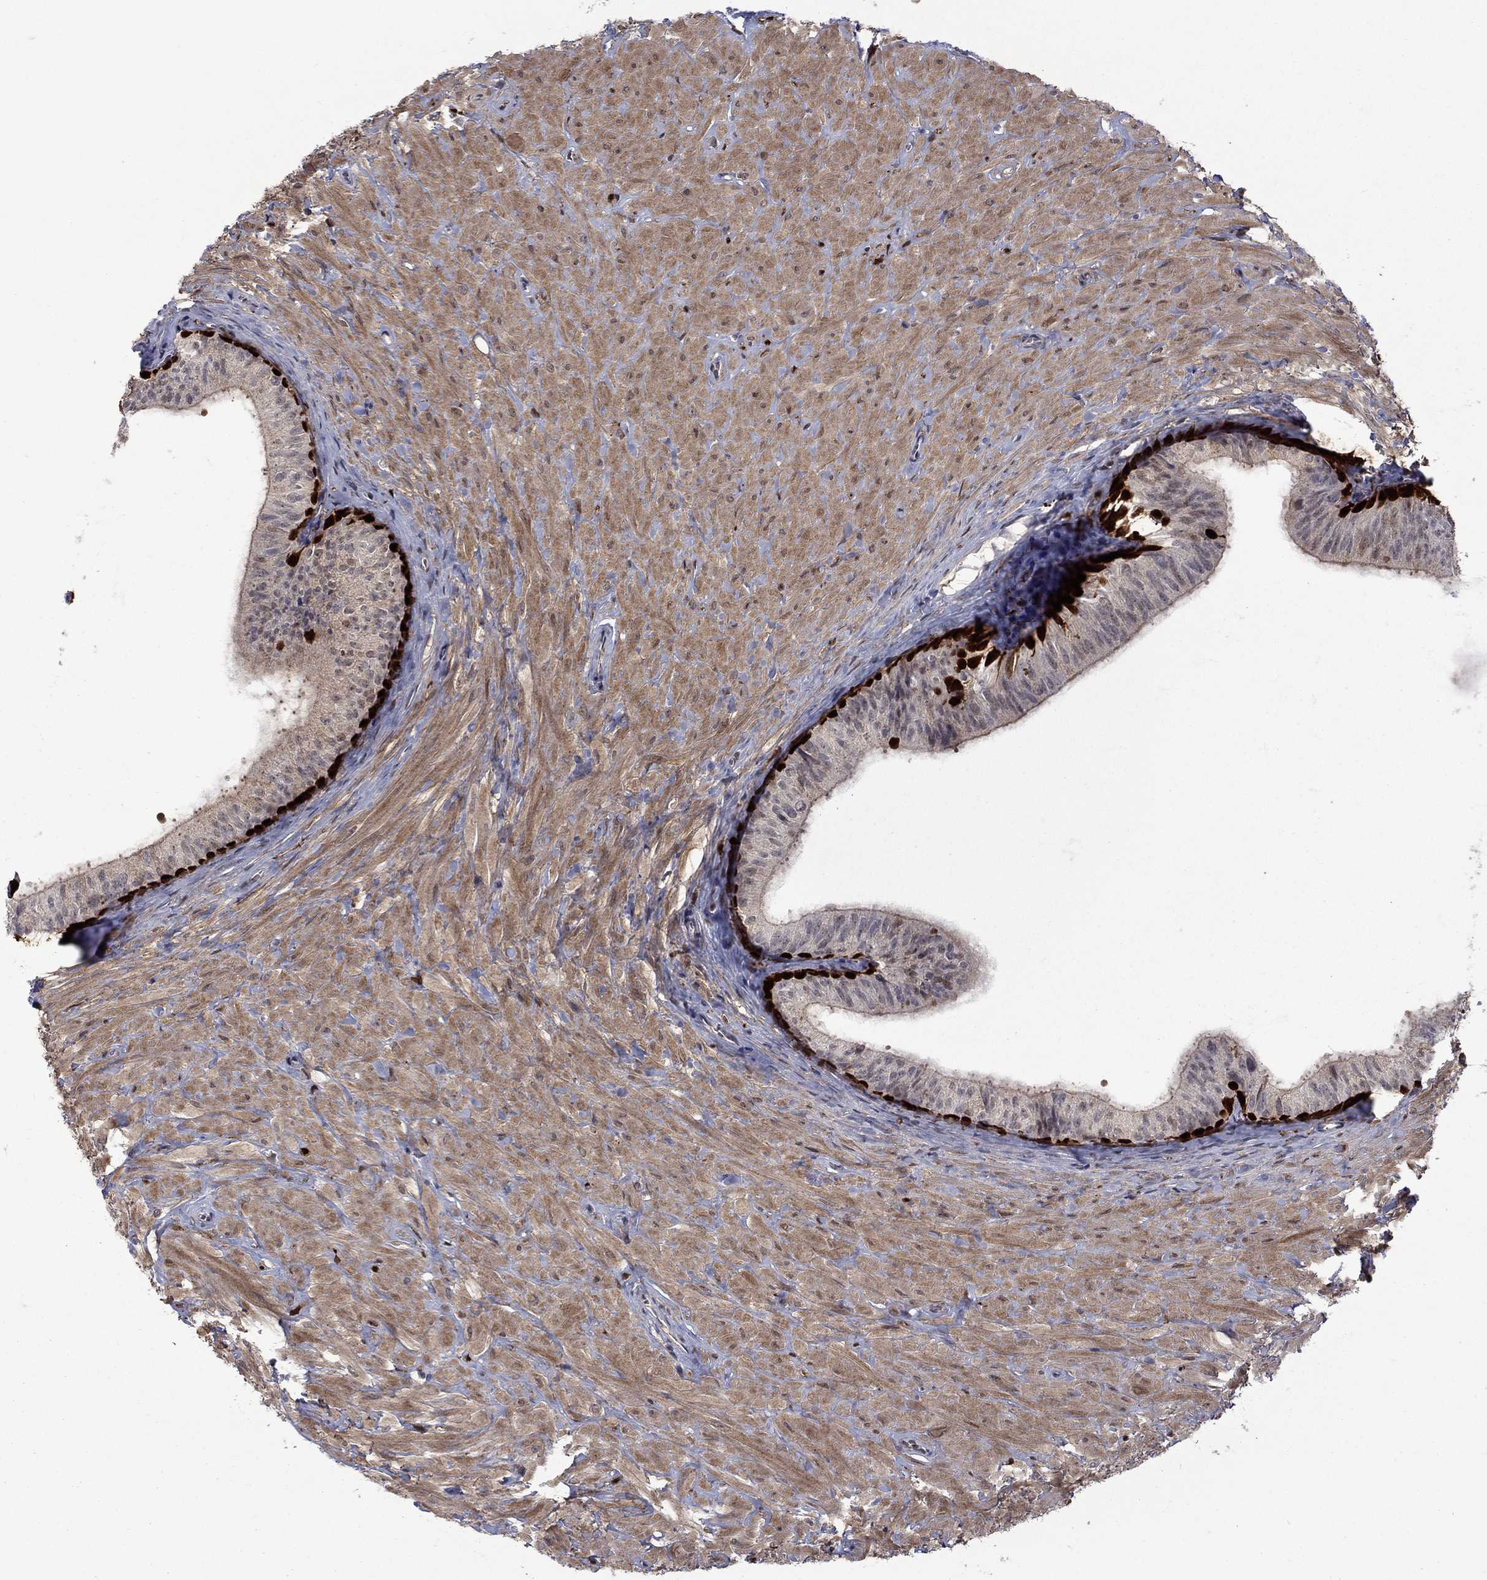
{"staining": {"intensity": "strong", "quantity": "25%-75%", "location": "nuclear"}, "tissue": "epididymis", "cell_type": "Glandular cells", "image_type": "normal", "snomed": [{"axis": "morphology", "description": "Normal tissue, NOS"}, {"axis": "topography", "description": "Epididymis"}, {"axis": "topography", "description": "Vas deferens"}], "caption": "Immunohistochemistry (IHC) (DAB) staining of benign human epididymis displays strong nuclear protein expression in about 25%-75% of glandular cells. (DAB IHC with brightfield microscopy, high magnification).", "gene": "CBR1", "patient": {"sex": "male", "age": 23}}